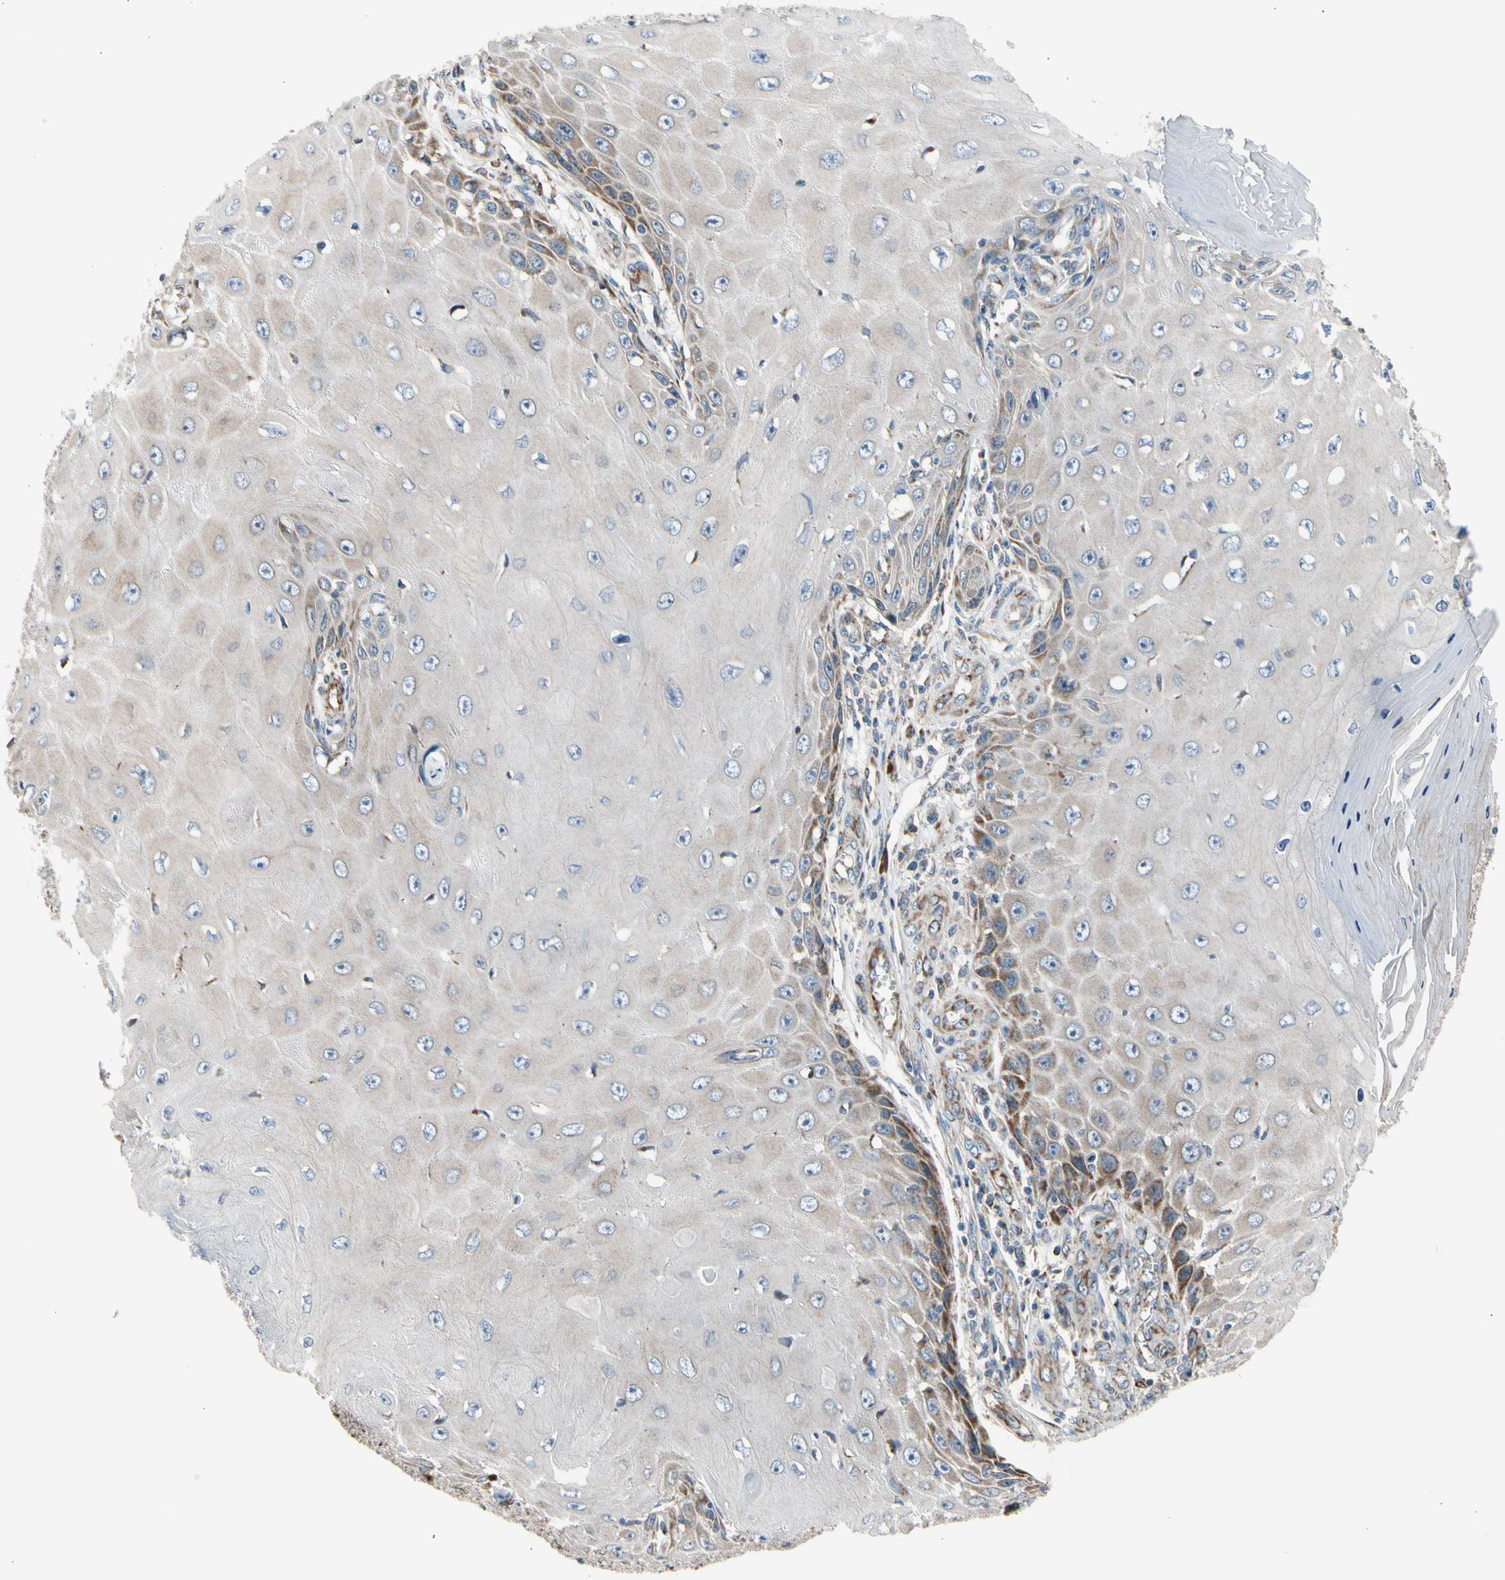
{"staining": {"intensity": "moderate", "quantity": "<25%", "location": "cytoplasmic/membranous"}, "tissue": "skin cancer", "cell_type": "Tumor cells", "image_type": "cancer", "snomed": [{"axis": "morphology", "description": "Squamous cell carcinoma, NOS"}, {"axis": "topography", "description": "Skin"}], "caption": "Immunohistochemical staining of squamous cell carcinoma (skin) demonstrates low levels of moderate cytoplasmic/membranous positivity in about <25% of tumor cells. (DAB = brown stain, brightfield microscopy at high magnification).", "gene": "NPHP3", "patient": {"sex": "female", "age": 73}}